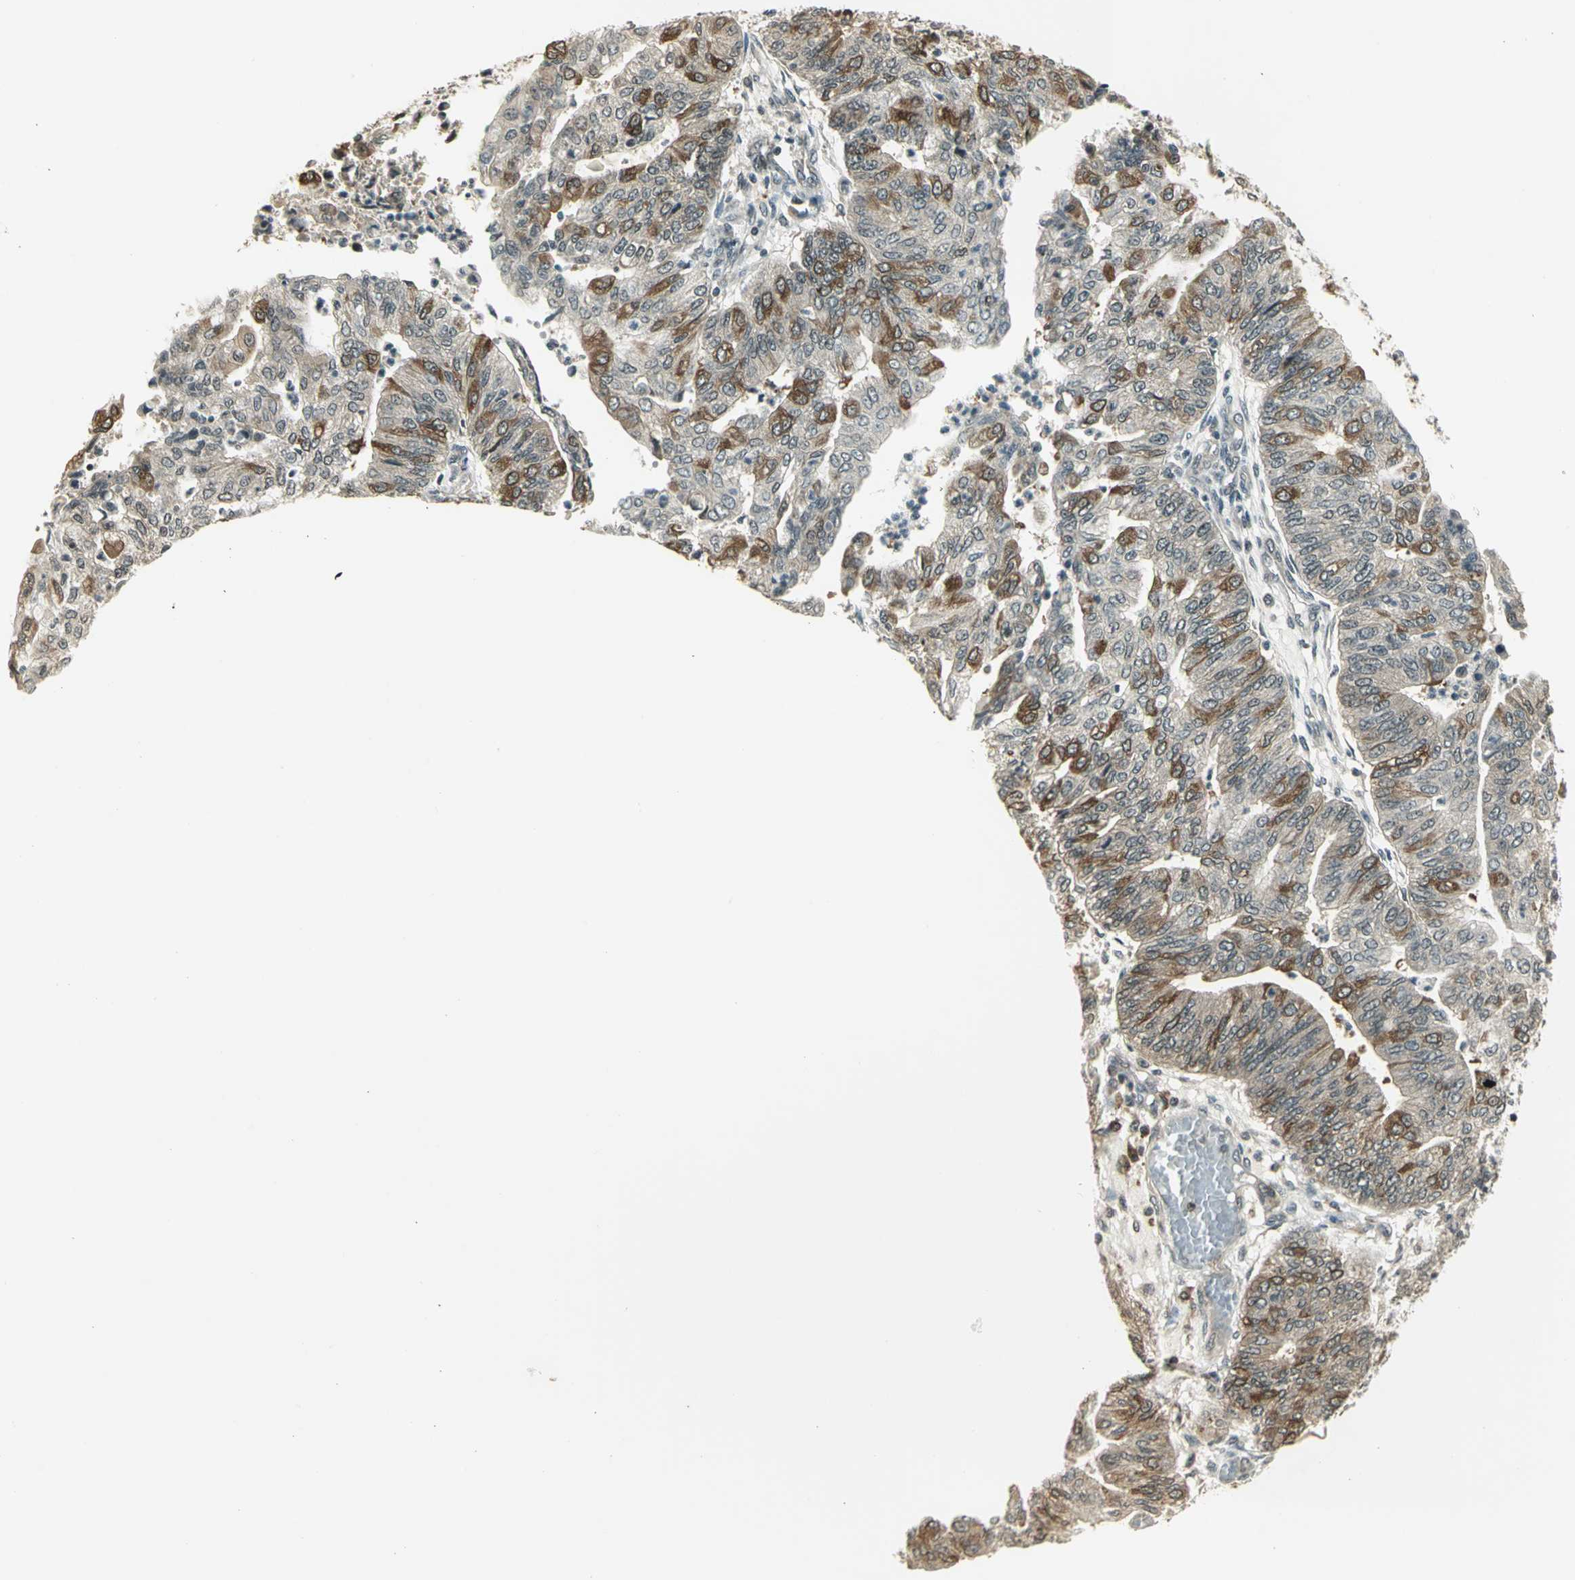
{"staining": {"intensity": "strong", "quantity": "25%-75%", "location": "cytoplasmic/membranous"}, "tissue": "endometrial cancer", "cell_type": "Tumor cells", "image_type": "cancer", "snomed": [{"axis": "morphology", "description": "Adenocarcinoma, NOS"}, {"axis": "topography", "description": "Endometrium"}], "caption": "Approximately 25%-75% of tumor cells in human endometrial adenocarcinoma show strong cytoplasmic/membranous protein staining as visualized by brown immunohistochemical staining.", "gene": "CDC34", "patient": {"sex": "female", "age": 59}}